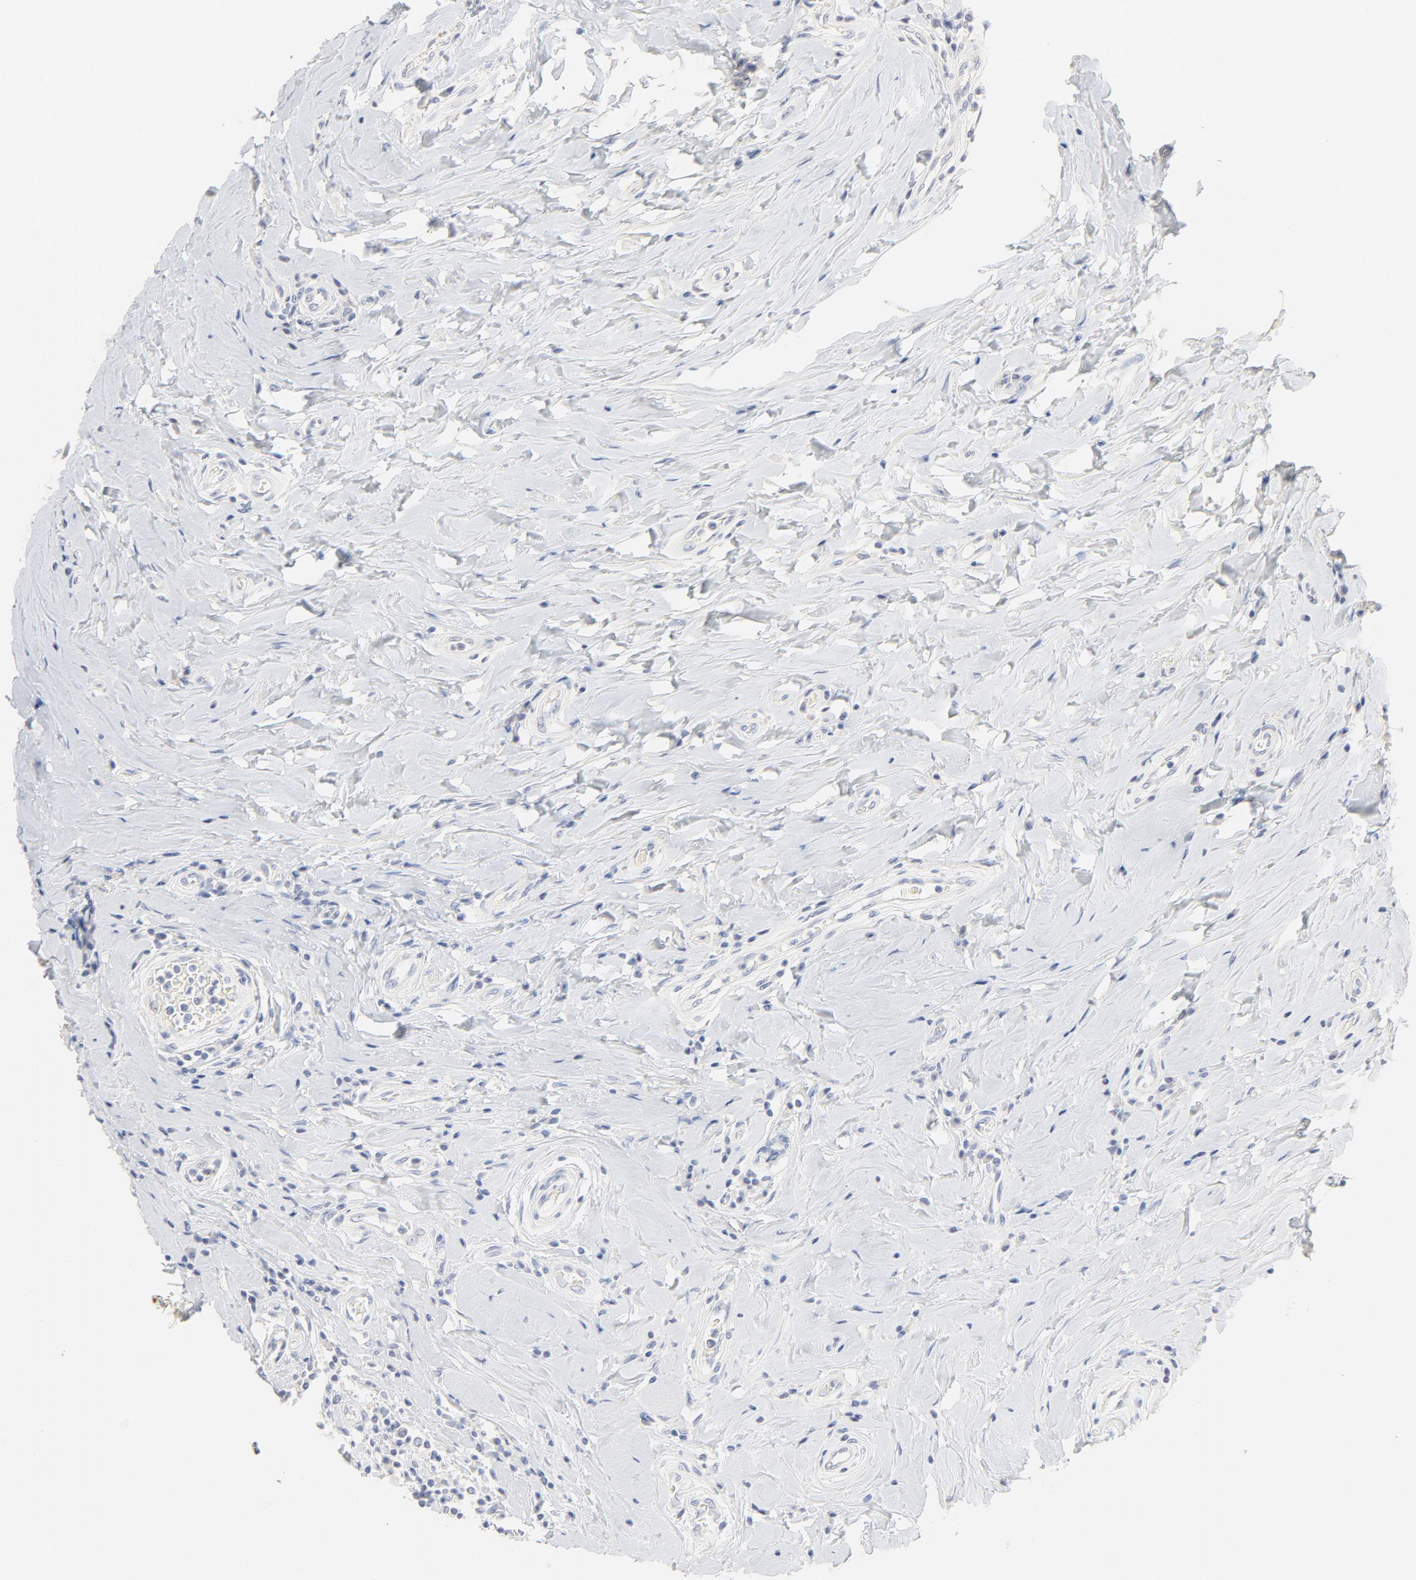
{"staining": {"intensity": "negative", "quantity": "none", "location": "none"}, "tissue": "breast cancer", "cell_type": "Tumor cells", "image_type": "cancer", "snomed": [{"axis": "morphology", "description": "Duct carcinoma"}, {"axis": "topography", "description": "Breast"}], "caption": "Breast cancer was stained to show a protein in brown. There is no significant staining in tumor cells.", "gene": "FCGBP", "patient": {"sex": "female", "age": 27}}